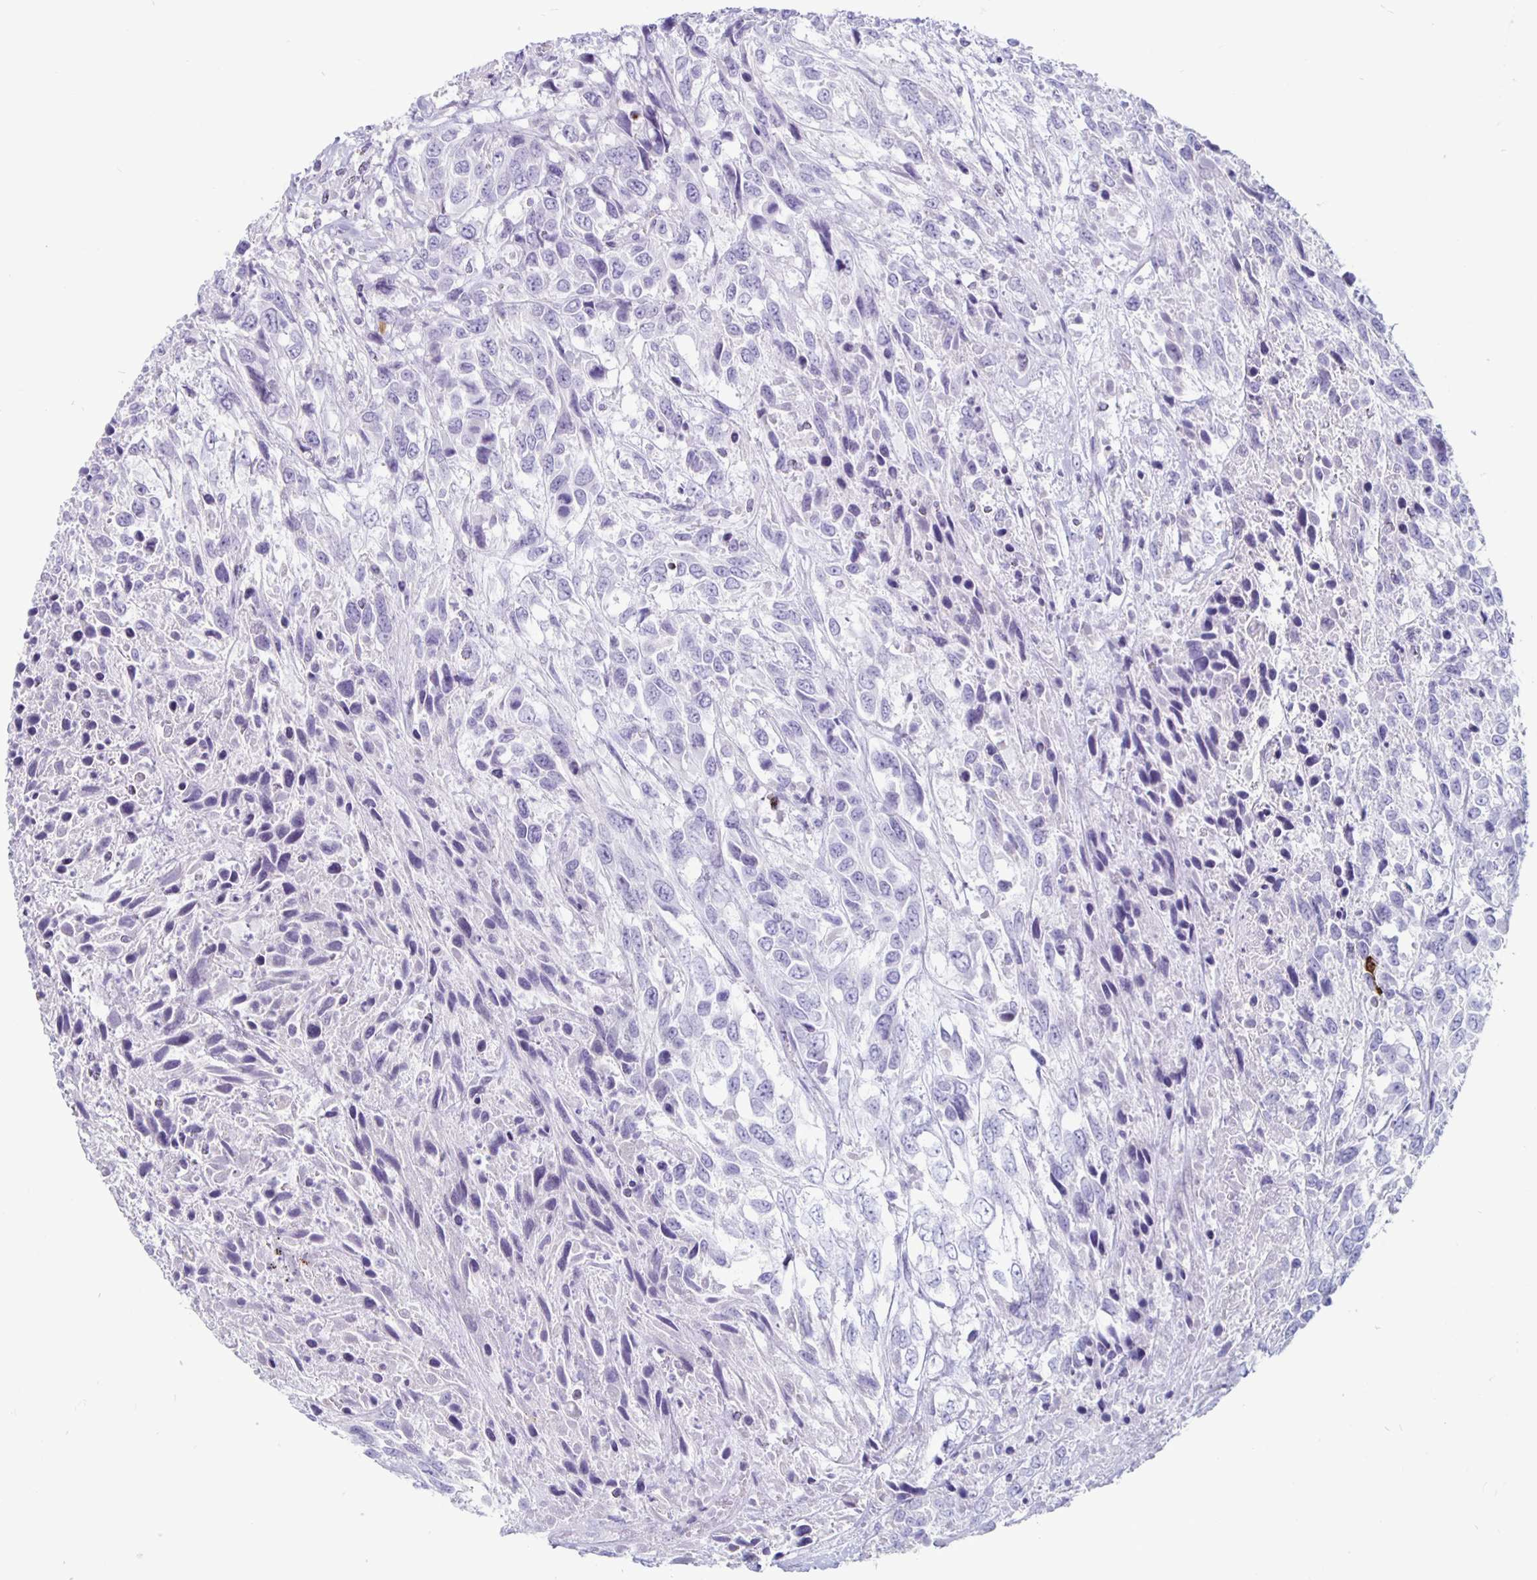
{"staining": {"intensity": "negative", "quantity": "none", "location": "none"}, "tissue": "urothelial cancer", "cell_type": "Tumor cells", "image_type": "cancer", "snomed": [{"axis": "morphology", "description": "Urothelial carcinoma, High grade"}, {"axis": "topography", "description": "Urinary bladder"}], "caption": "This is an immunohistochemistry micrograph of human urothelial cancer. There is no positivity in tumor cells.", "gene": "GZMK", "patient": {"sex": "female", "age": 70}}